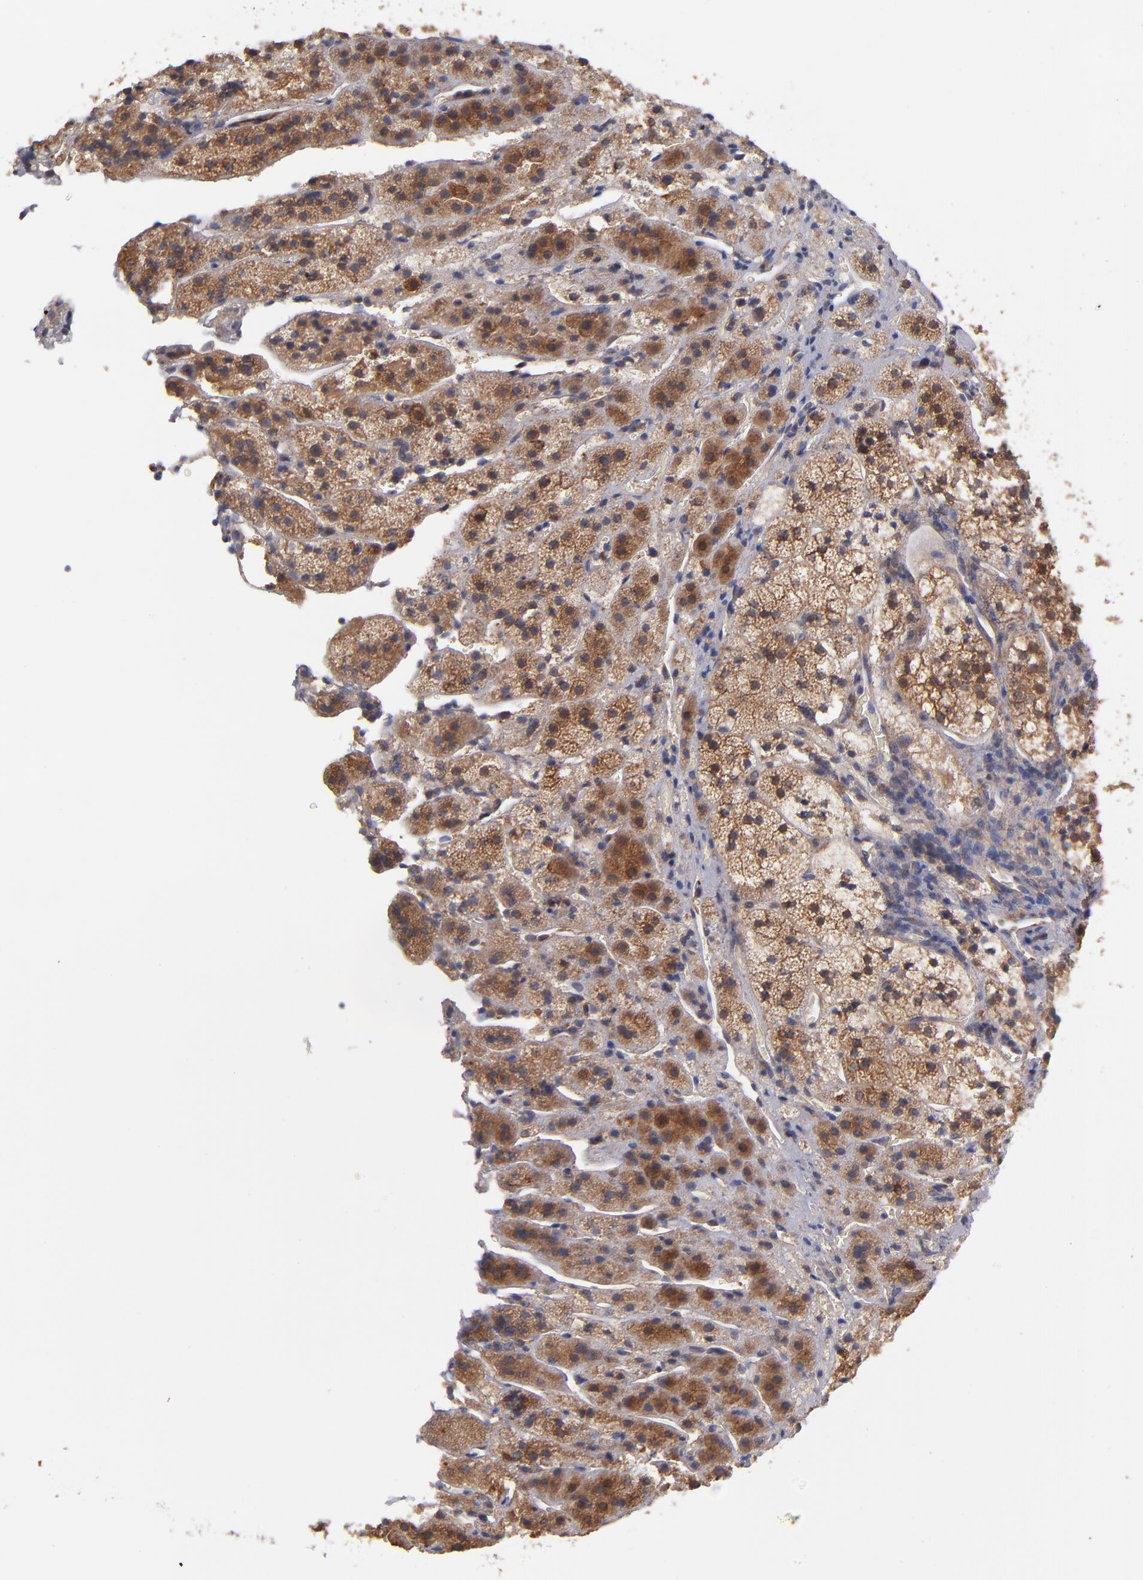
{"staining": {"intensity": "moderate", "quantity": ">75%", "location": "cytoplasmic/membranous,nuclear"}, "tissue": "adrenal gland", "cell_type": "Glandular cells", "image_type": "normal", "snomed": [{"axis": "morphology", "description": "Normal tissue, NOS"}, {"axis": "topography", "description": "Adrenal gland"}], "caption": "IHC (DAB) staining of unremarkable human adrenal gland displays moderate cytoplasmic/membranous,nuclear protein staining in approximately >75% of glandular cells.", "gene": "GMFB", "patient": {"sex": "female", "age": 44}}